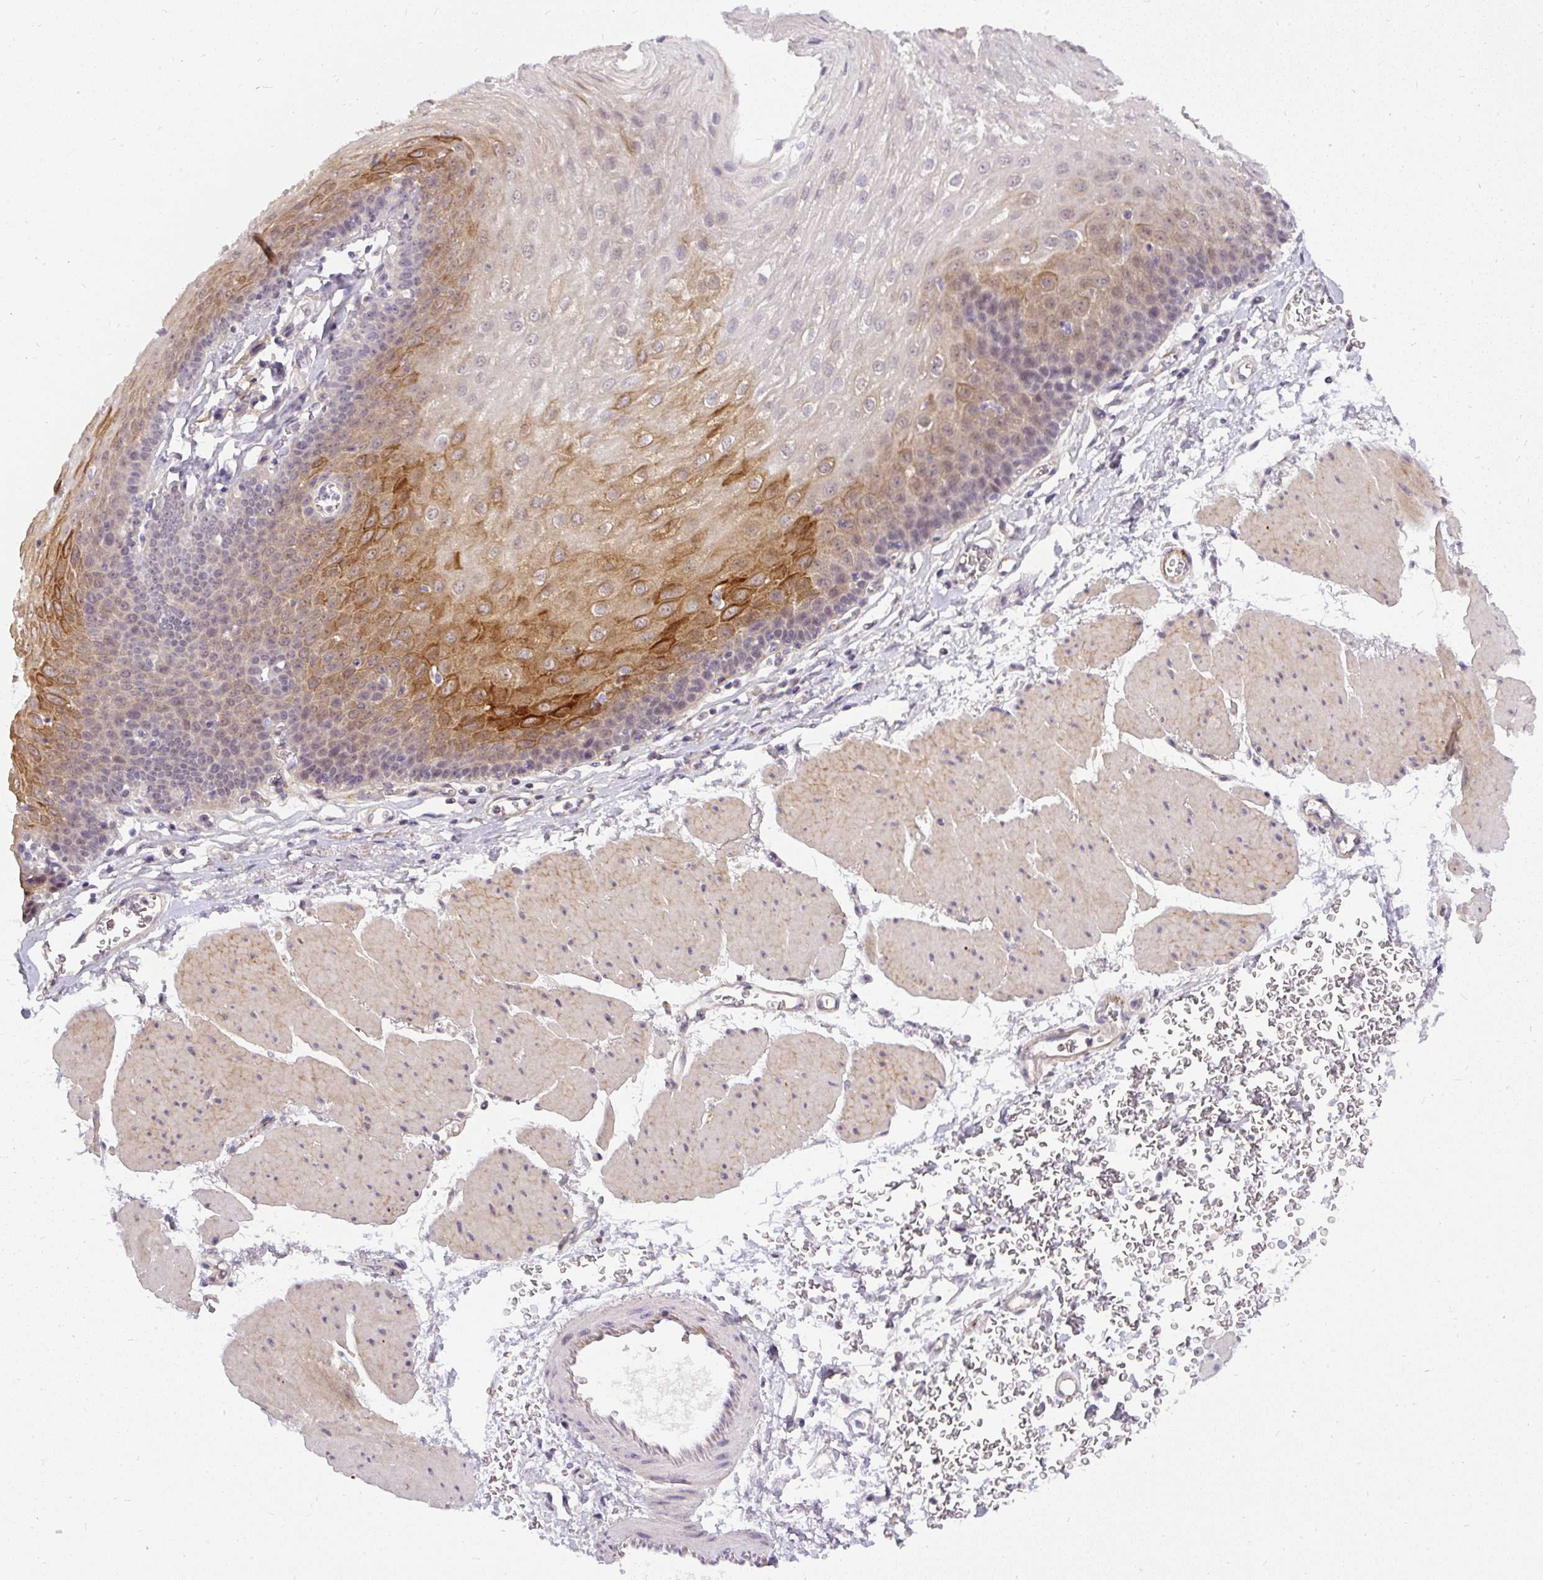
{"staining": {"intensity": "strong", "quantity": "<25%", "location": "cytoplasmic/membranous"}, "tissue": "esophagus", "cell_type": "Squamous epithelial cells", "image_type": "normal", "snomed": [{"axis": "morphology", "description": "Normal tissue, NOS"}, {"axis": "topography", "description": "Esophagus"}], "caption": "Brown immunohistochemical staining in benign esophagus reveals strong cytoplasmic/membranous positivity in approximately <25% of squamous epithelial cells.", "gene": "FAM117B", "patient": {"sex": "female", "age": 81}}